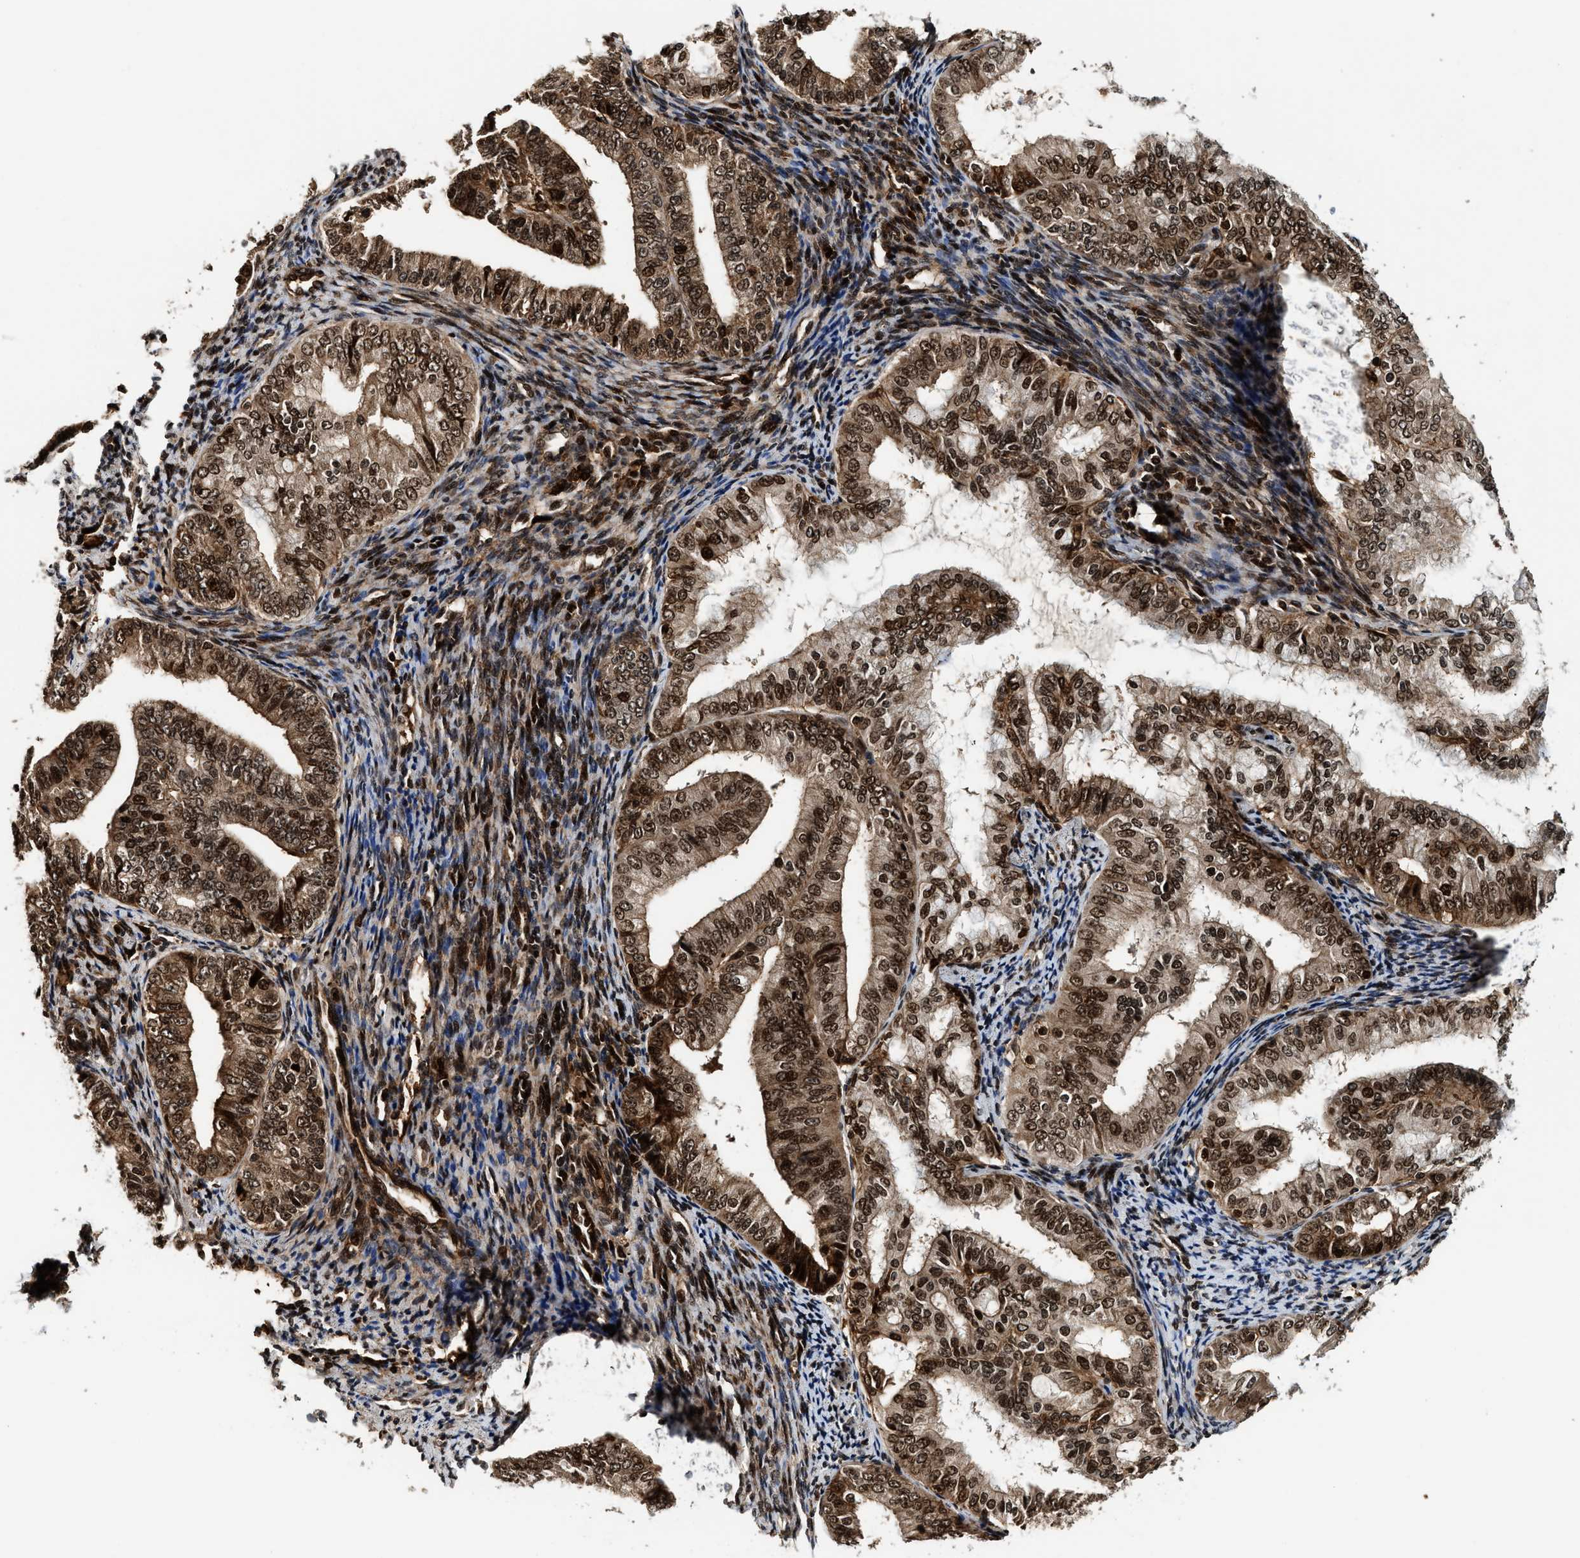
{"staining": {"intensity": "strong", "quantity": ">75%", "location": "cytoplasmic/membranous,nuclear"}, "tissue": "endometrial cancer", "cell_type": "Tumor cells", "image_type": "cancer", "snomed": [{"axis": "morphology", "description": "Adenocarcinoma, NOS"}, {"axis": "topography", "description": "Endometrium"}], "caption": "An image of endometrial cancer stained for a protein demonstrates strong cytoplasmic/membranous and nuclear brown staining in tumor cells.", "gene": "MDM2", "patient": {"sex": "female", "age": 63}}